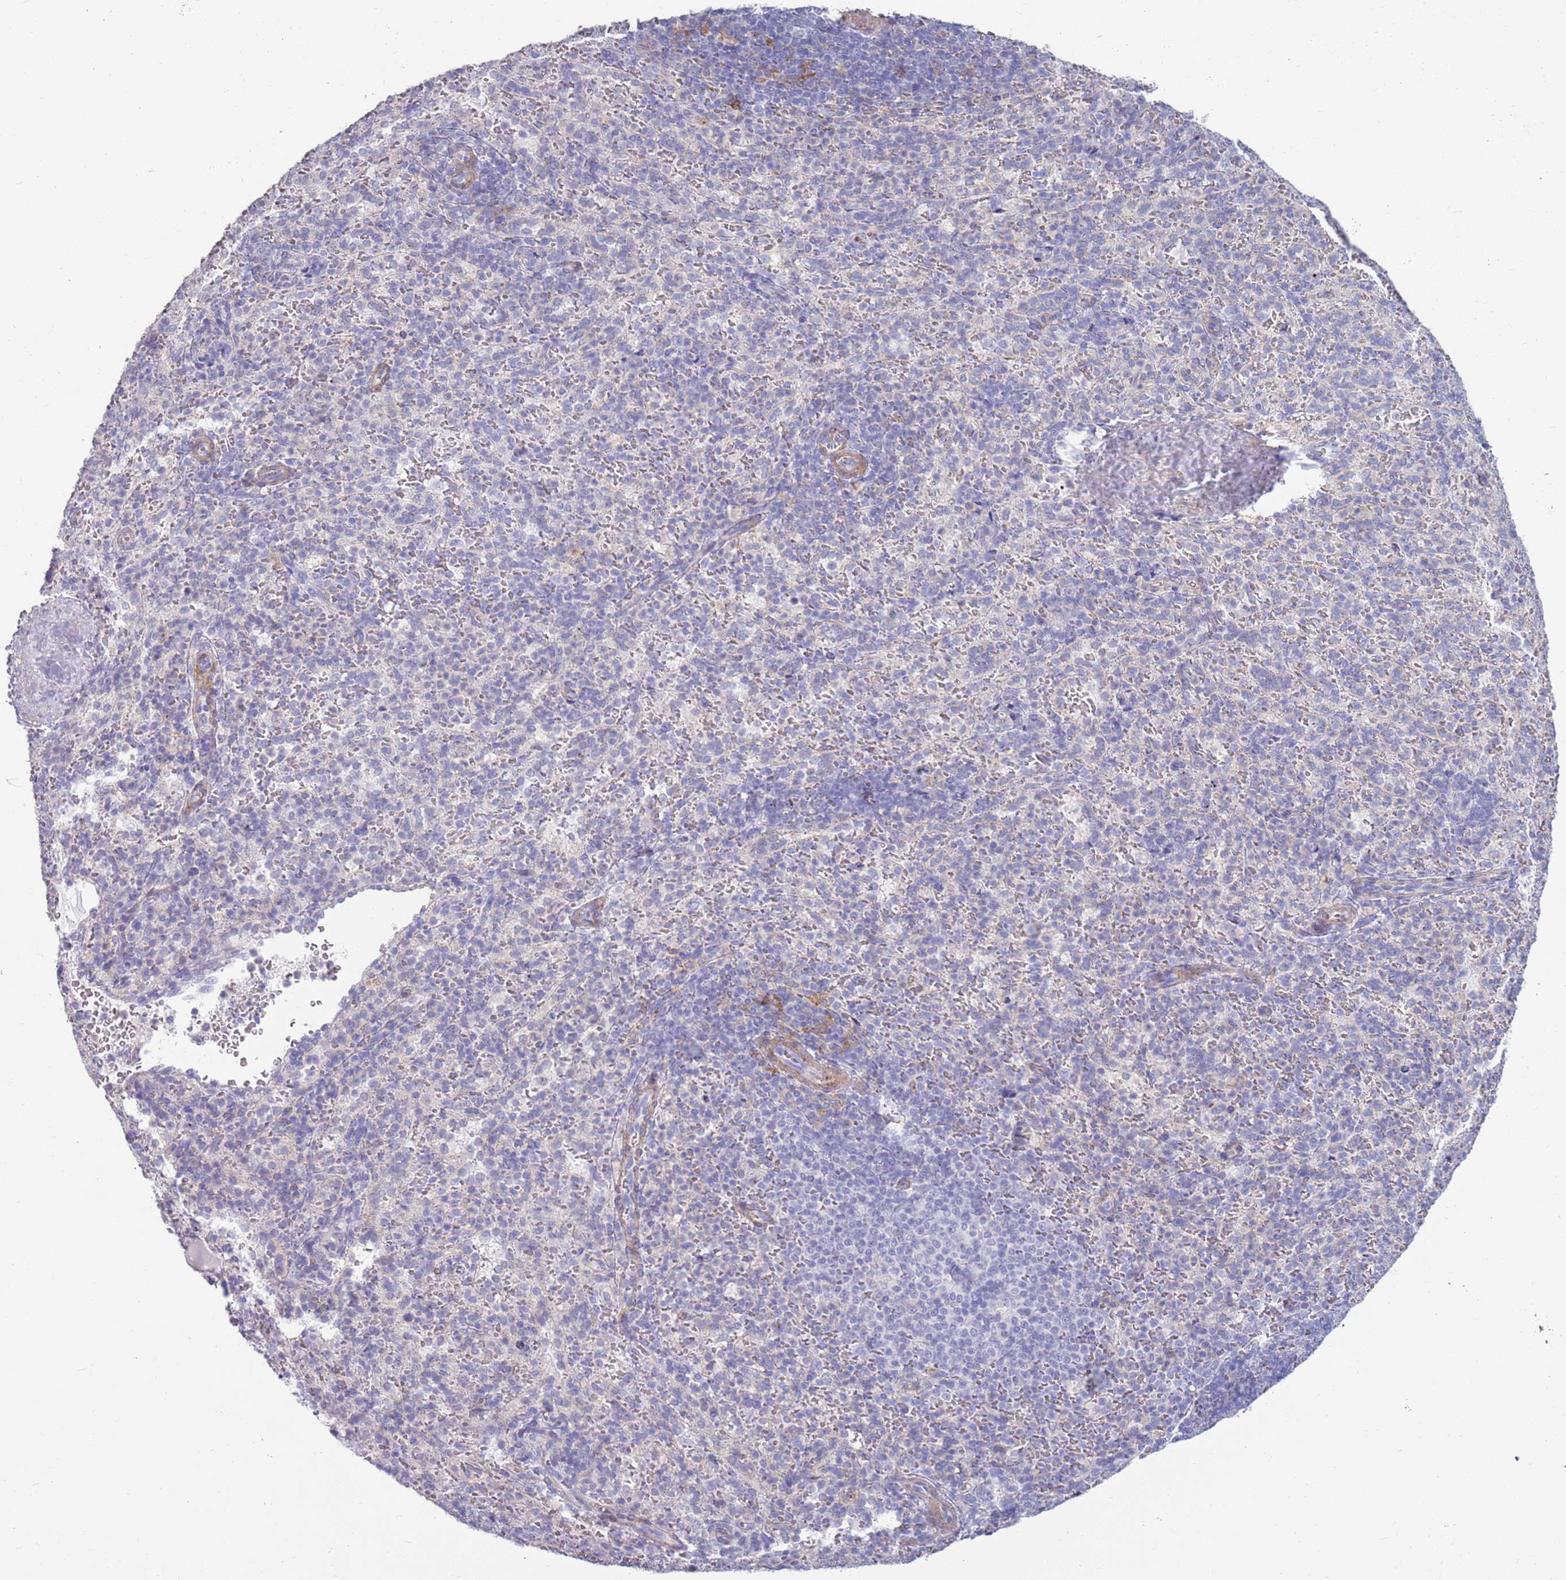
{"staining": {"intensity": "negative", "quantity": "none", "location": "none"}, "tissue": "spleen", "cell_type": "Cells in red pulp", "image_type": "normal", "snomed": [{"axis": "morphology", "description": "Normal tissue, NOS"}, {"axis": "topography", "description": "Spleen"}], "caption": "DAB (3,3'-diaminobenzidine) immunohistochemical staining of benign human spleen displays no significant staining in cells in red pulp.", "gene": "ACSBG1", "patient": {"sex": "female", "age": 21}}